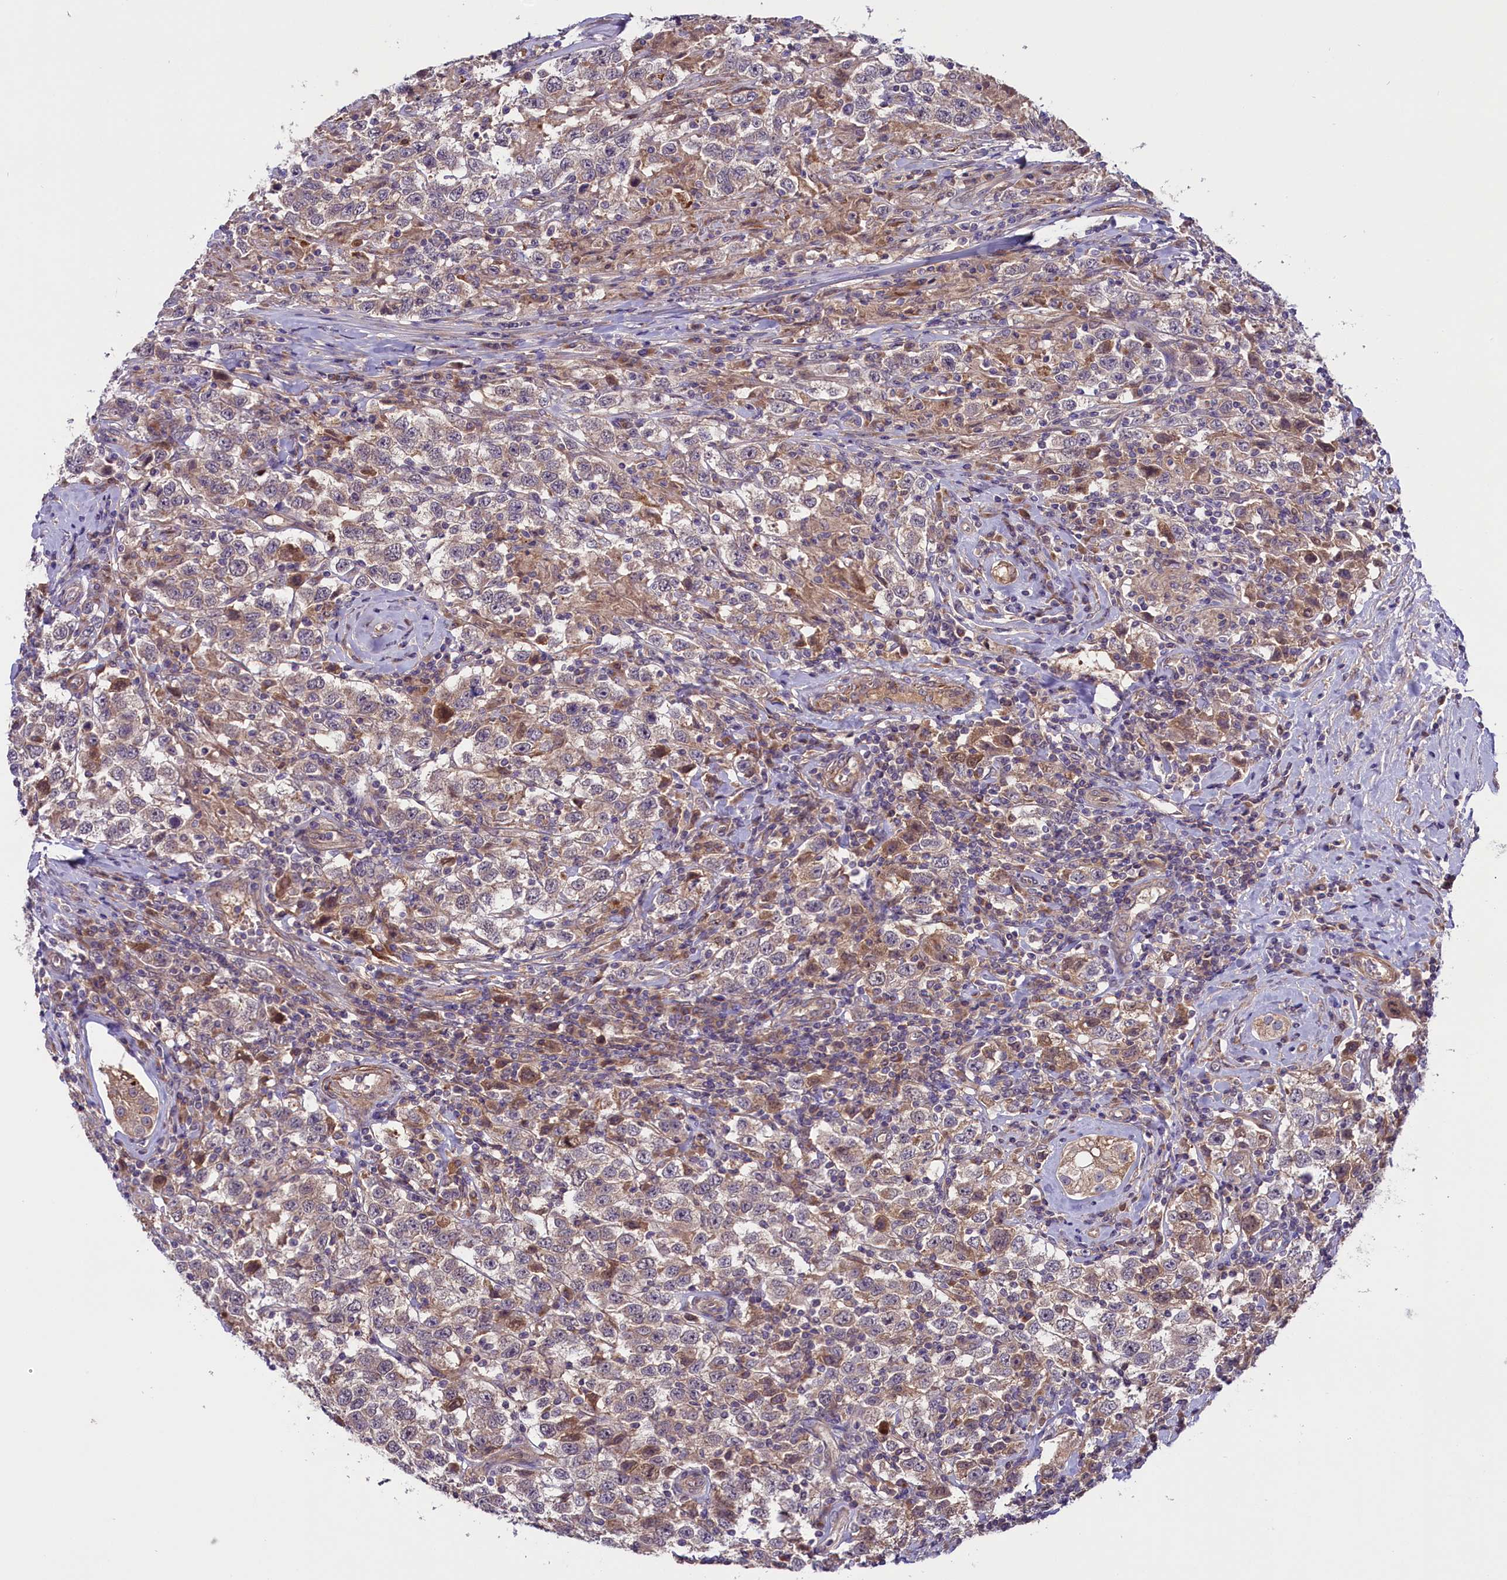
{"staining": {"intensity": "weak", "quantity": "25%-75%", "location": "cytoplasmic/membranous"}, "tissue": "testis cancer", "cell_type": "Tumor cells", "image_type": "cancer", "snomed": [{"axis": "morphology", "description": "Seminoma, NOS"}, {"axis": "topography", "description": "Testis"}], "caption": "IHC staining of testis seminoma, which displays low levels of weak cytoplasmic/membranous positivity in approximately 25%-75% of tumor cells indicating weak cytoplasmic/membranous protein expression. The staining was performed using DAB (3,3'-diaminobenzidine) (brown) for protein detection and nuclei were counterstained in hematoxylin (blue).", "gene": "COG8", "patient": {"sex": "male", "age": 41}}